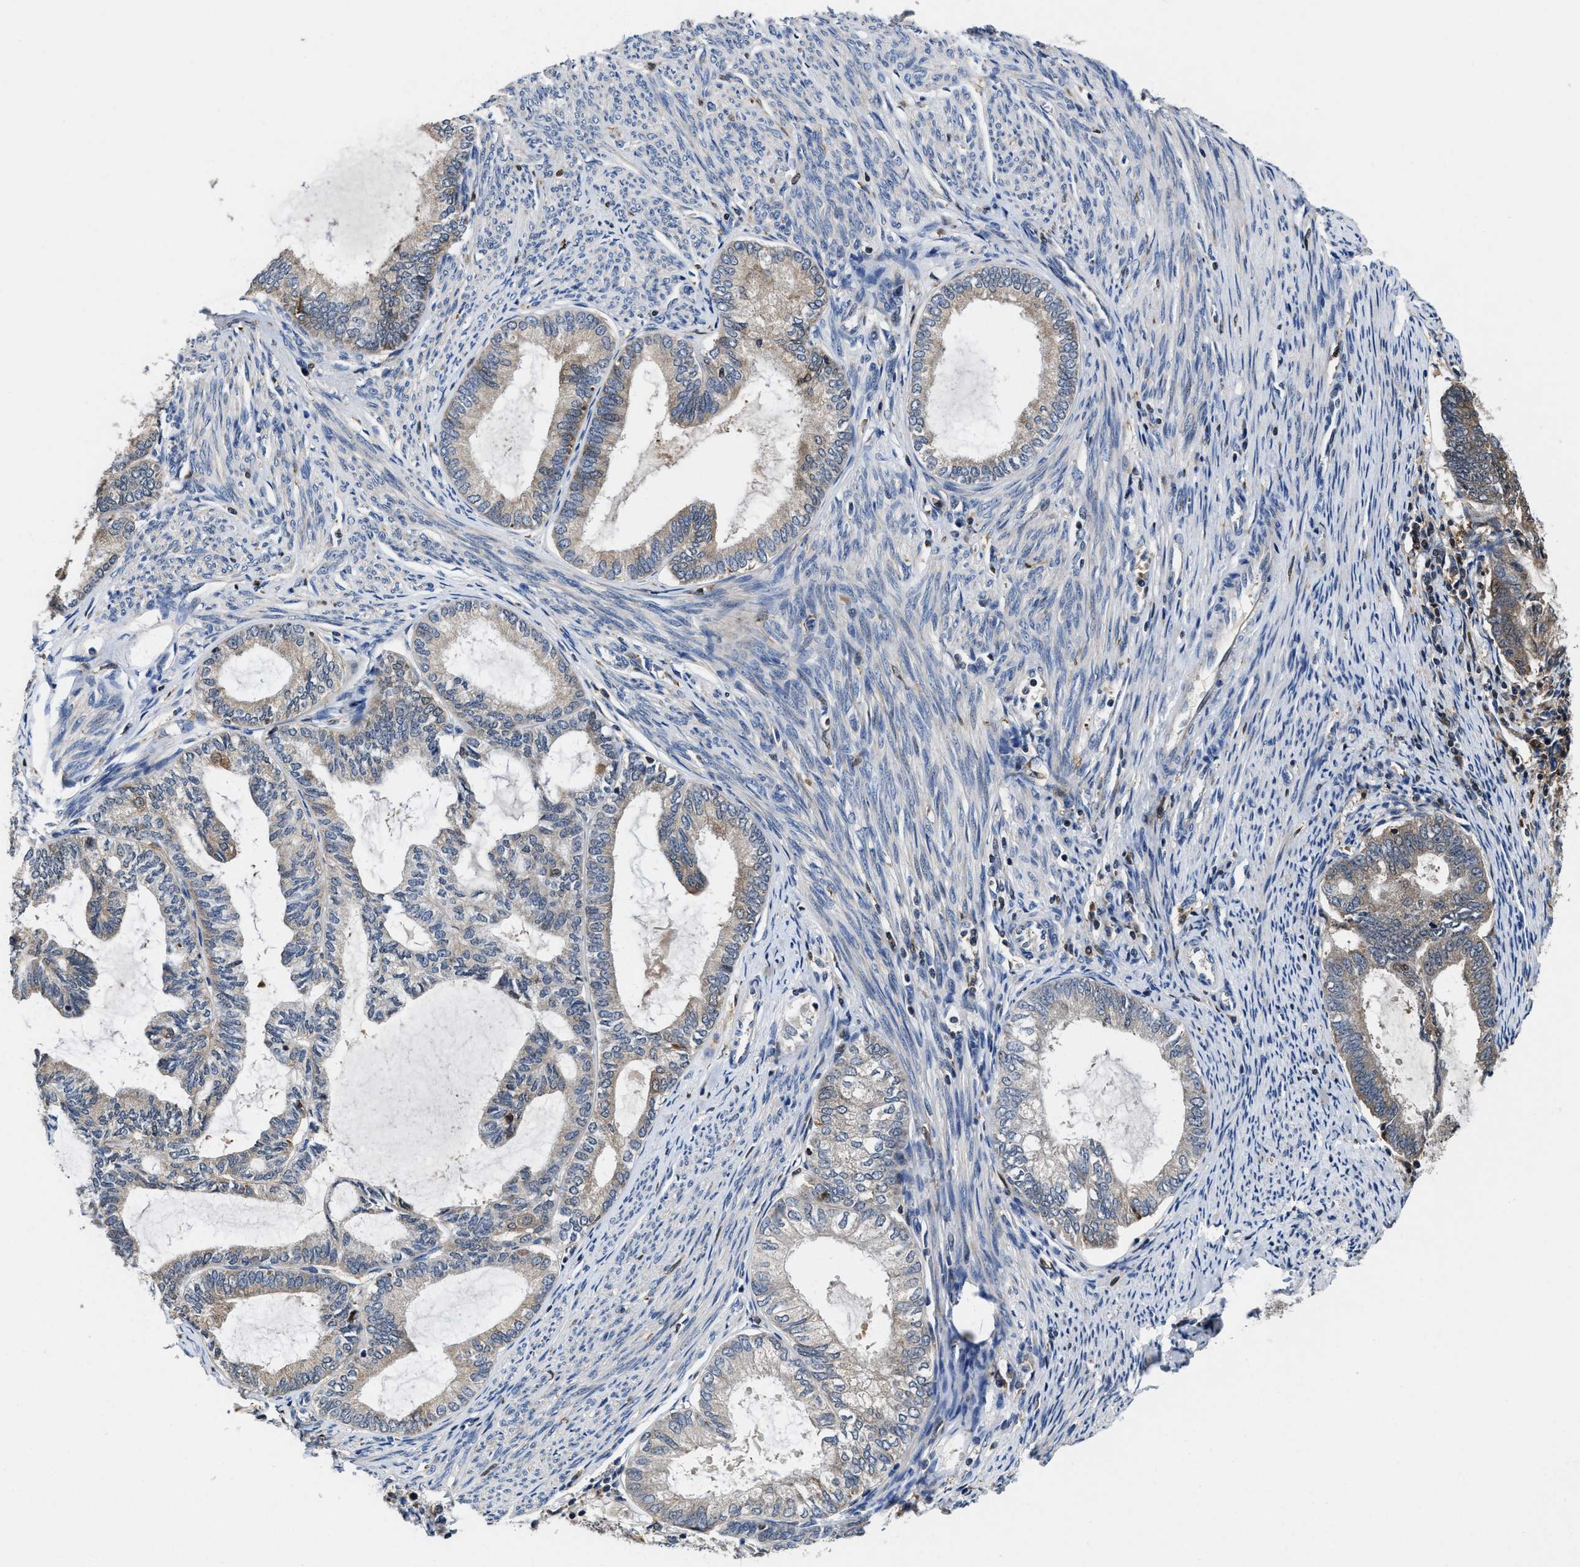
{"staining": {"intensity": "moderate", "quantity": "<25%", "location": "cytoplasmic/membranous"}, "tissue": "endometrial cancer", "cell_type": "Tumor cells", "image_type": "cancer", "snomed": [{"axis": "morphology", "description": "Adenocarcinoma, NOS"}, {"axis": "topography", "description": "Endometrium"}], "caption": "Protein analysis of endometrial cancer (adenocarcinoma) tissue reveals moderate cytoplasmic/membranous staining in approximately <25% of tumor cells.", "gene": "RGS10", "patient": {"sex": "female", "age": 86}}